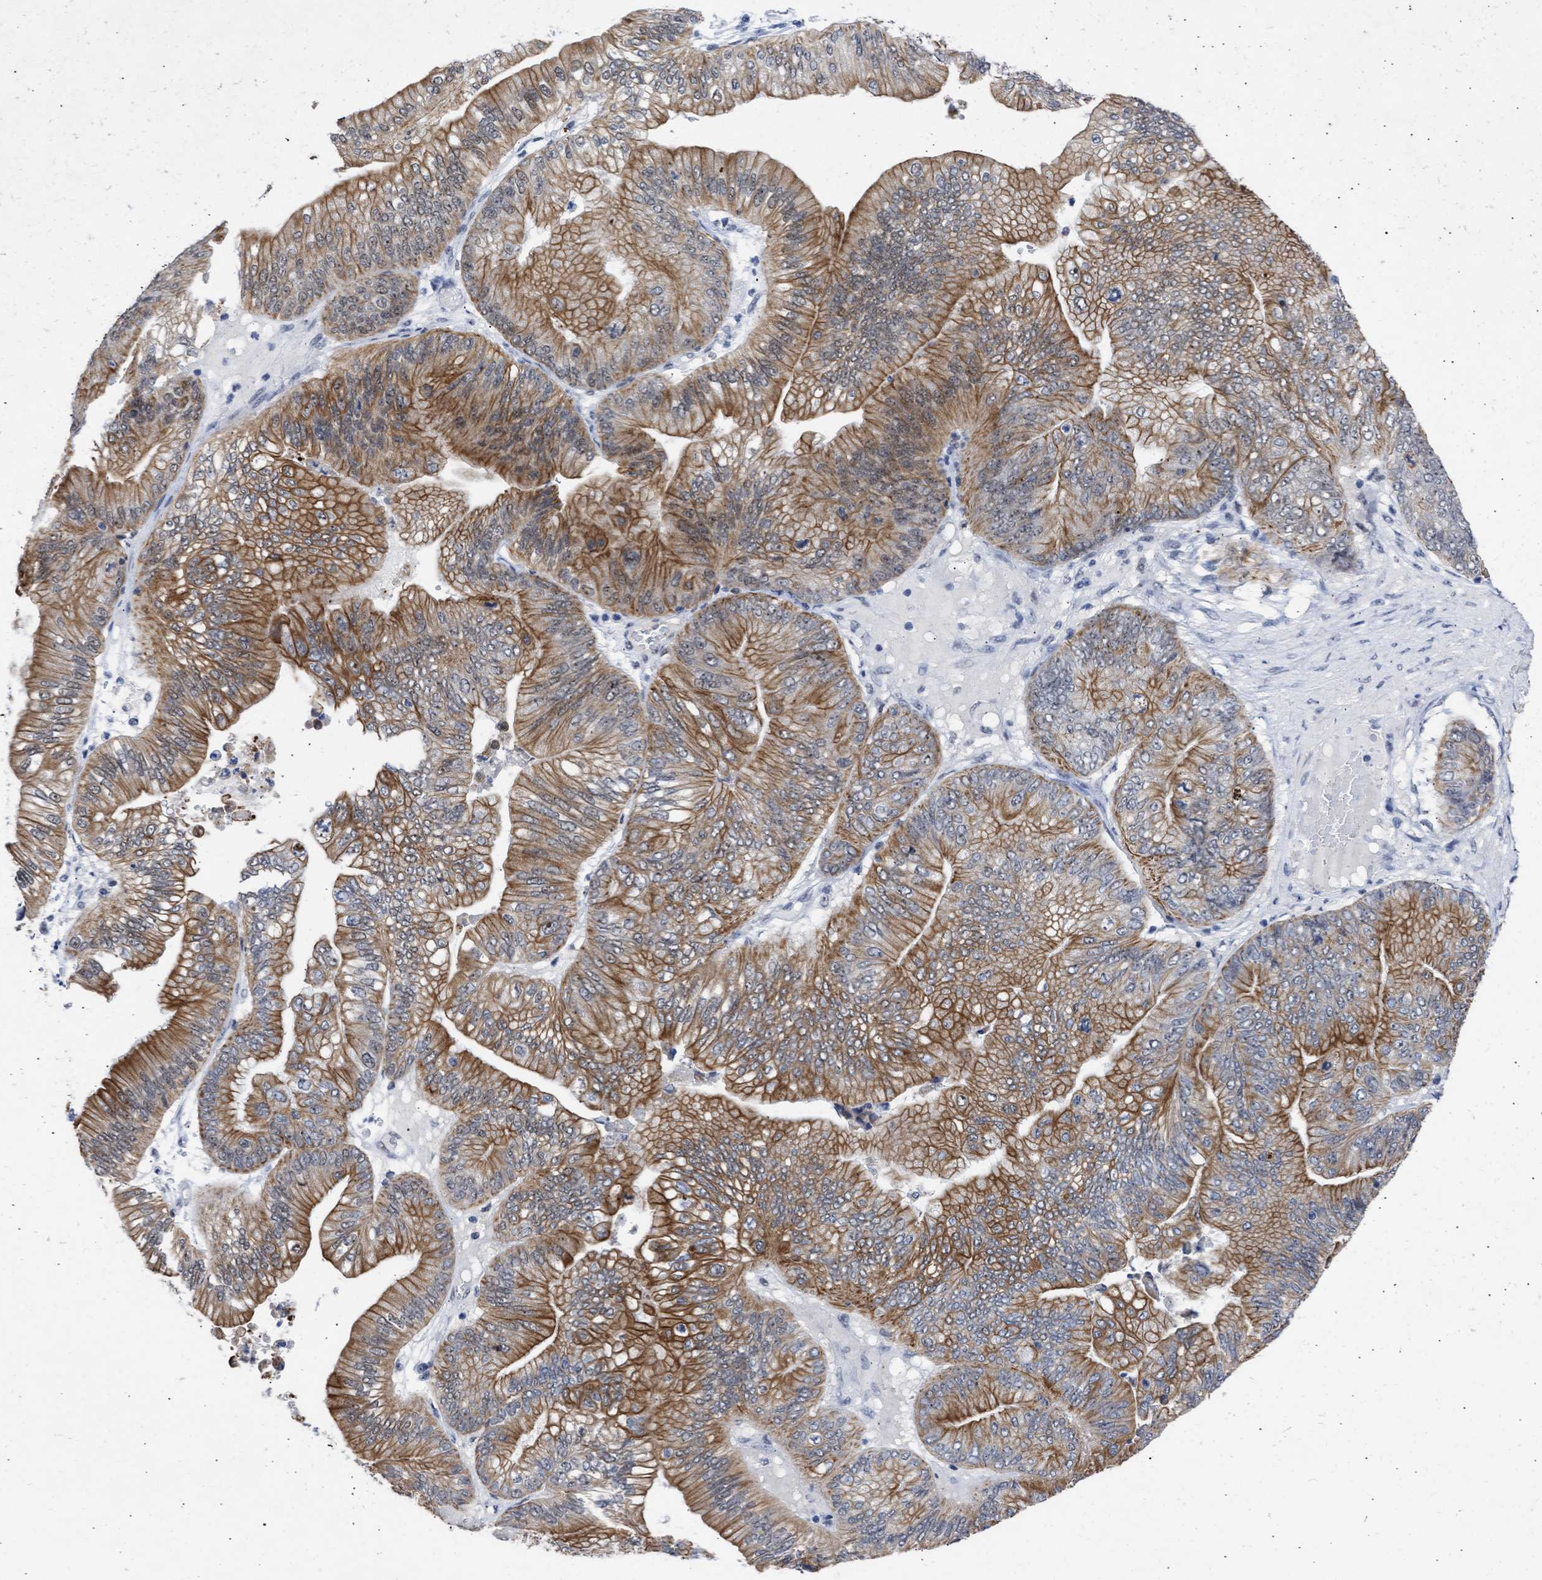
{"staining": {"intensity": "moderate", "quantity": ">75%", "location": "cytoplasmic/membranous"}, "tissue": "ovarian cancer", "cell_type": "Tumor cells", "image_type": "cancer", "snomed": [{"axis": "morphology", "description": "Cystadenocarcinoma, mucinous, NOS"}, {"axis": "topography", "description": "Ovary"}], "caption": "Immunohistochemistry (IHC) (DAB (3,3'-diaminobenzidine)) staining of human ovarian cancer (mucinous cystadenocarcinoma) exhibits moderate cytoplasmic/membranous protein expression in approximately >75% of tumor cells.", "gene": "DDX41", "patient": {"sex": "female", "age": 61}}